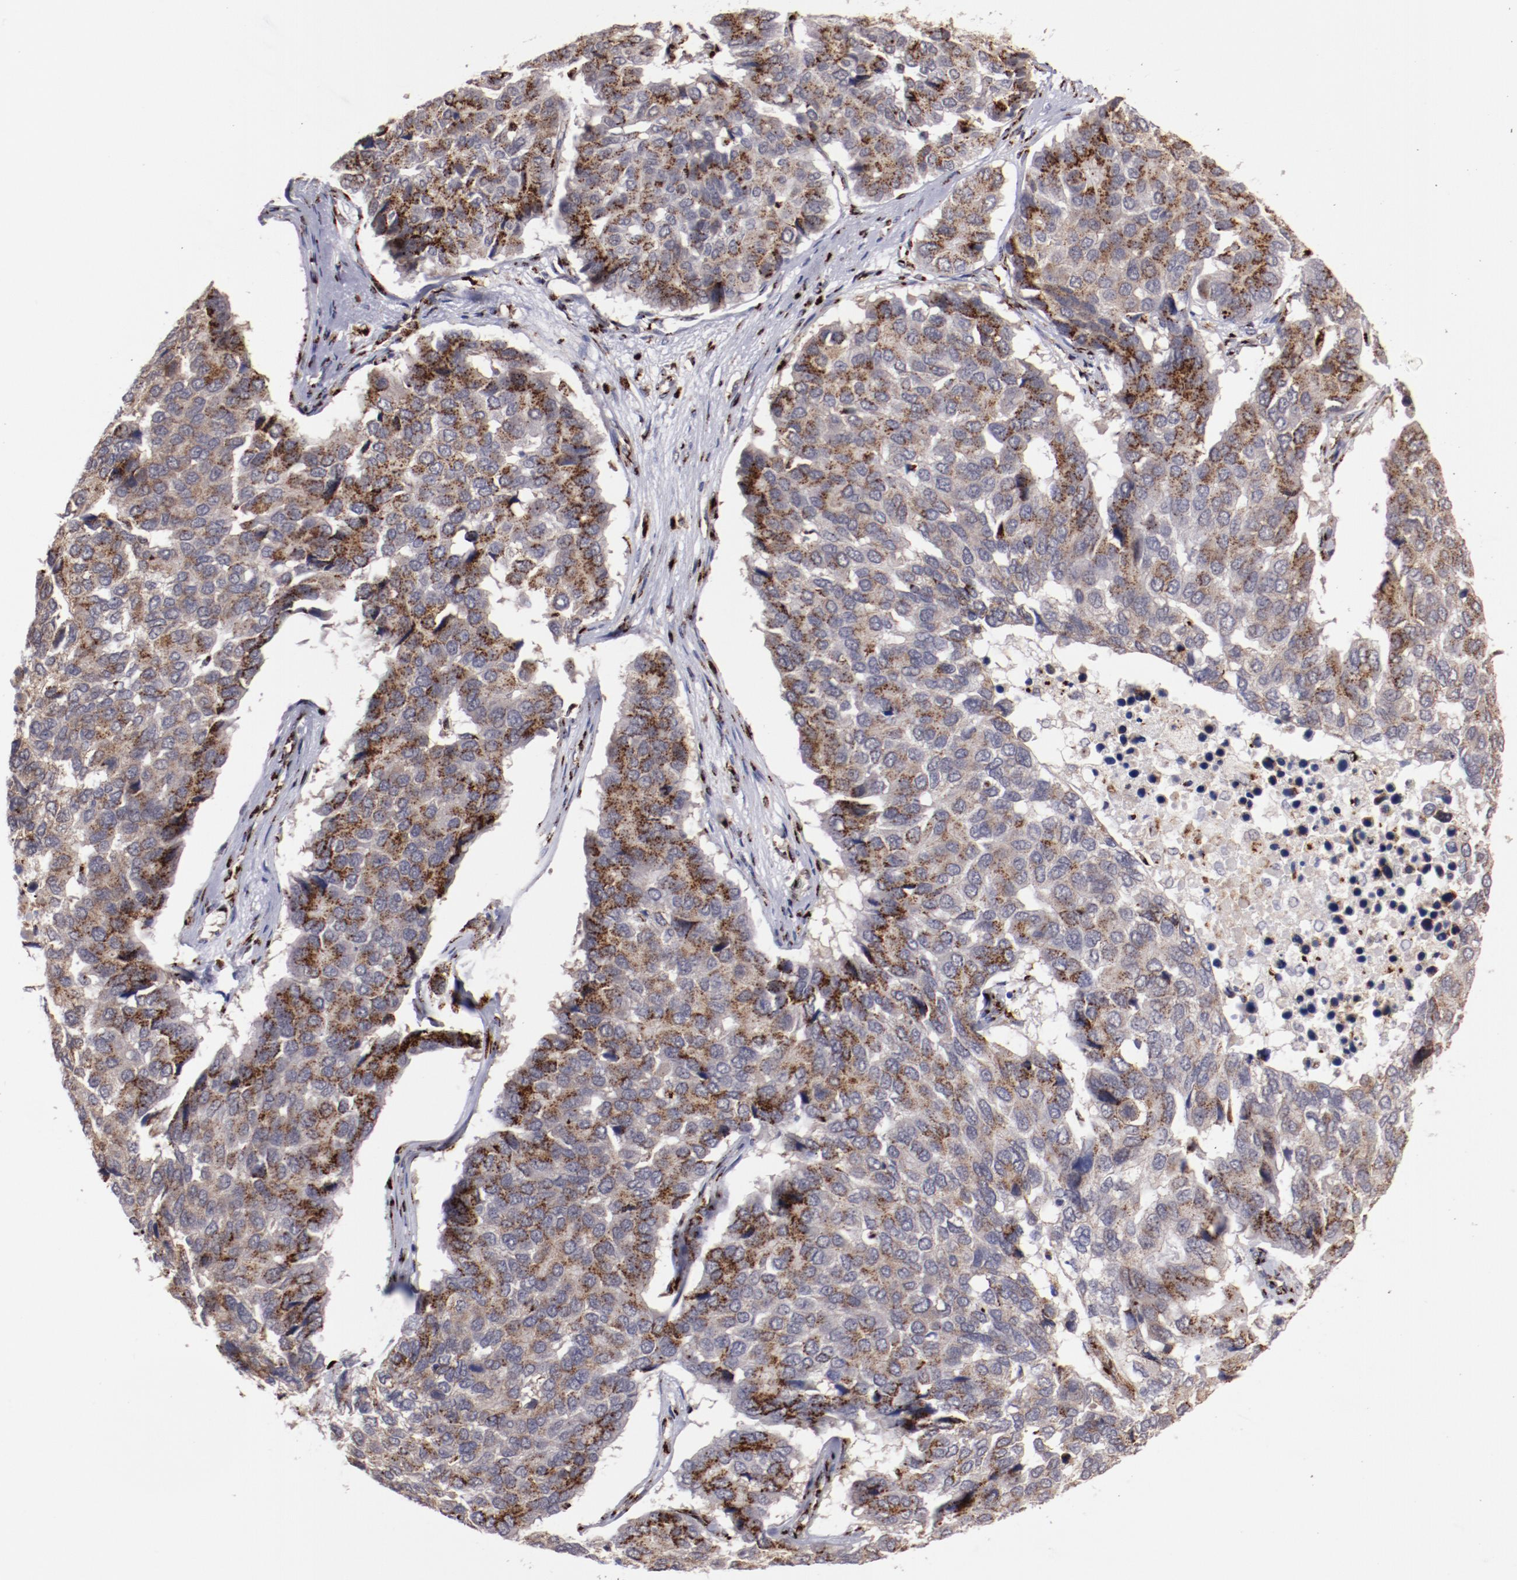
{"staining": {"intensity": "strong", "quantity": ">75%", "location": "cytoplasmic/membranous"}, "tissue": "pancreatic cancer", "cell_type": "Tumor cells", "image_type": "cancer", "snomed": [{"axis": "morphology", "description": "Adenocarcinoma, NOS"}, {"axis": "topography", "description": "Pancreas"}], "caption": "Protein analysis of pancreatic cancer (adenocarcinoma) tissue displays strong cytoplasmic/membranous positivity in approximately >75% of tumor cells.", "gene": "GOLIM4", "patient": {"sex": "male", "age": 50}}